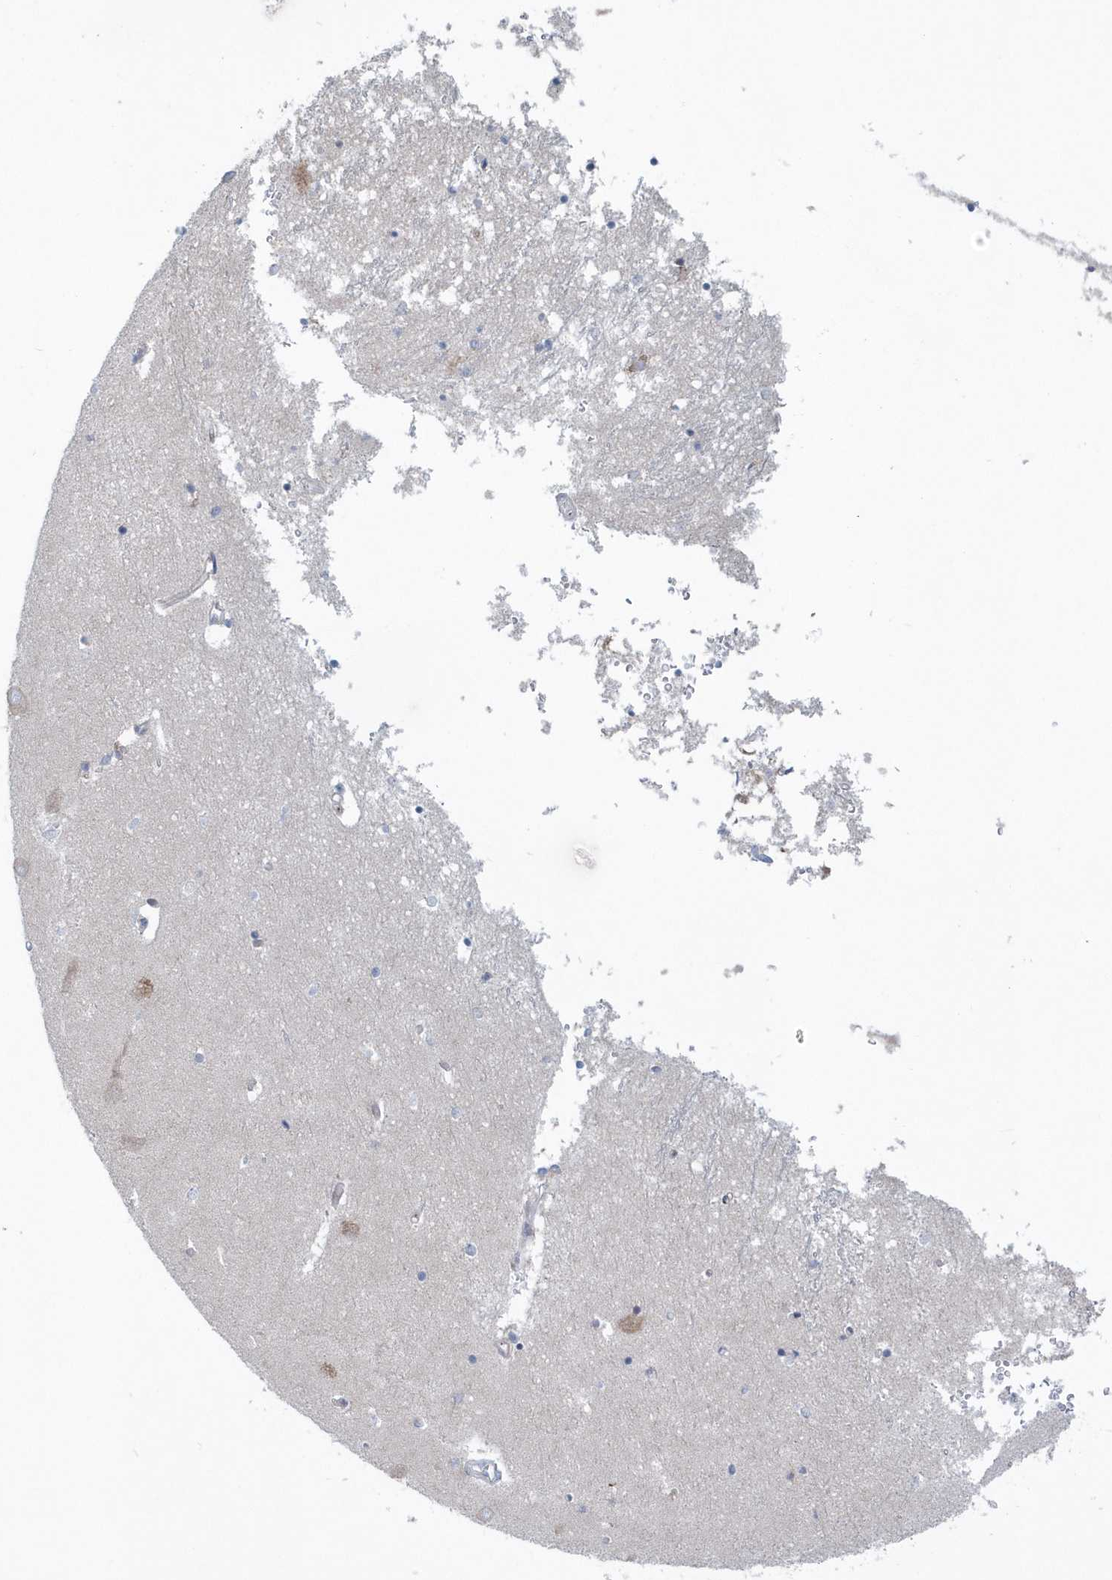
{"staining": {"intensity": "negative", "quantity": "none", "location": "none"}, "tissue": "hippocampus", "cell_type": "Glial cells", "image_type": "normal", "snomed": [{"axis": "morphology", "description": "Normal tissue, NOS"}, {"axis": "topography", "description": "Hippocampus"}], "caption": "DAB immunohistochemical staining of unremarkable human hippocampus exhibits no significant positivity in glial cells.", "gene": "SPATA18", "patient": {"sex": "male", "age": 70}}